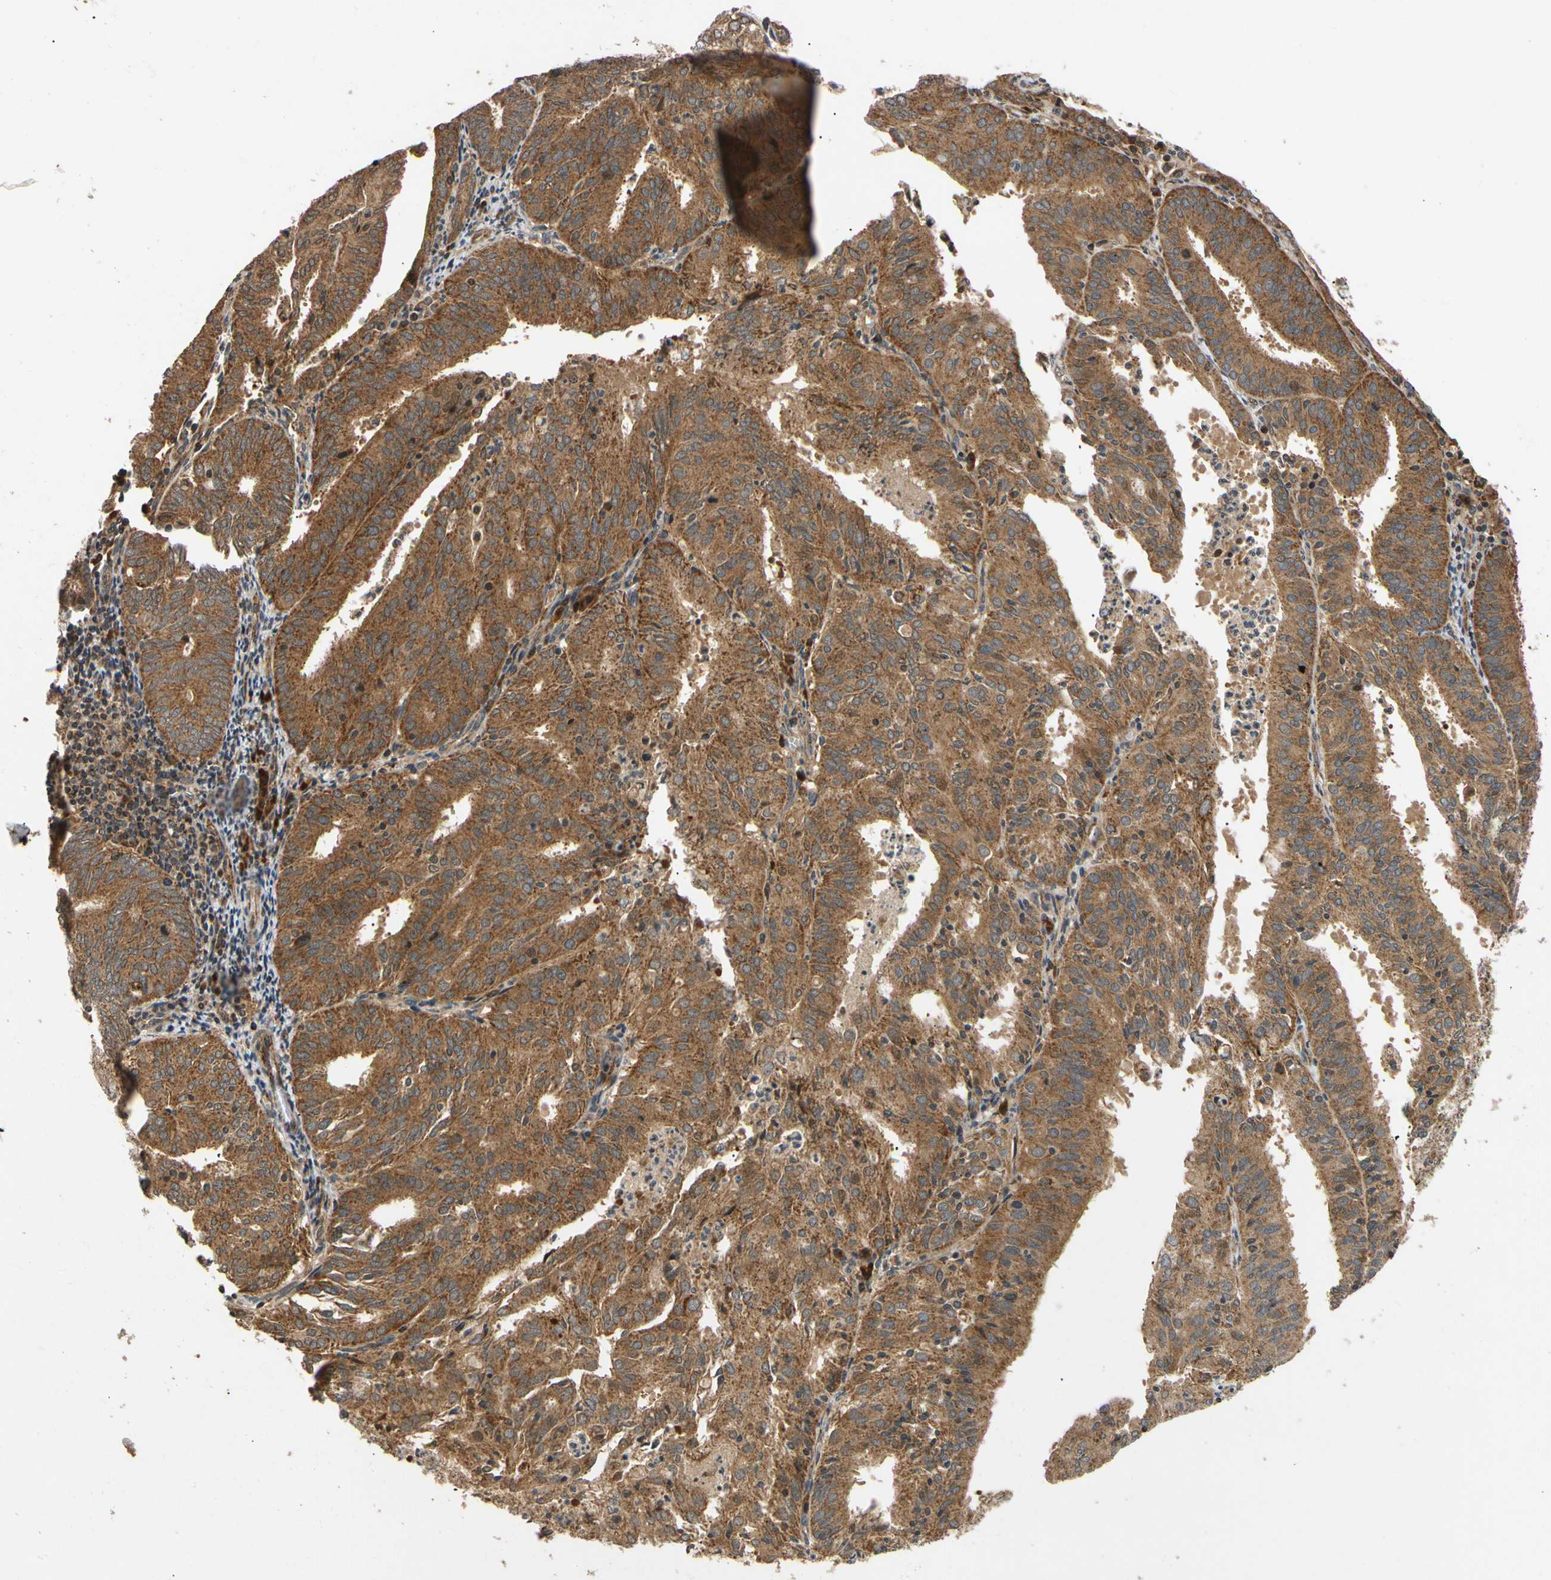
{"staining": {"intensity": "strong", "quantity": ">75%", "location": "cytoplasmic/membranous"}, "tissue": "endometrial cancer", "cell_type": "Tumor cells", "image_type": "cancer", "snomed": [{"axis": "morphology", "description": "Adenocarcinoma, NOS"}, {"axis": "topography", "description": "Uterus"}], "caption": "Tumor cells show high levels of strong cytoplasmic/membranous staining in about >75% of cells in endometrial adenocarcinoma.", "gene": "MRPS22", "patient": {"sex": "female", "age": 60}}